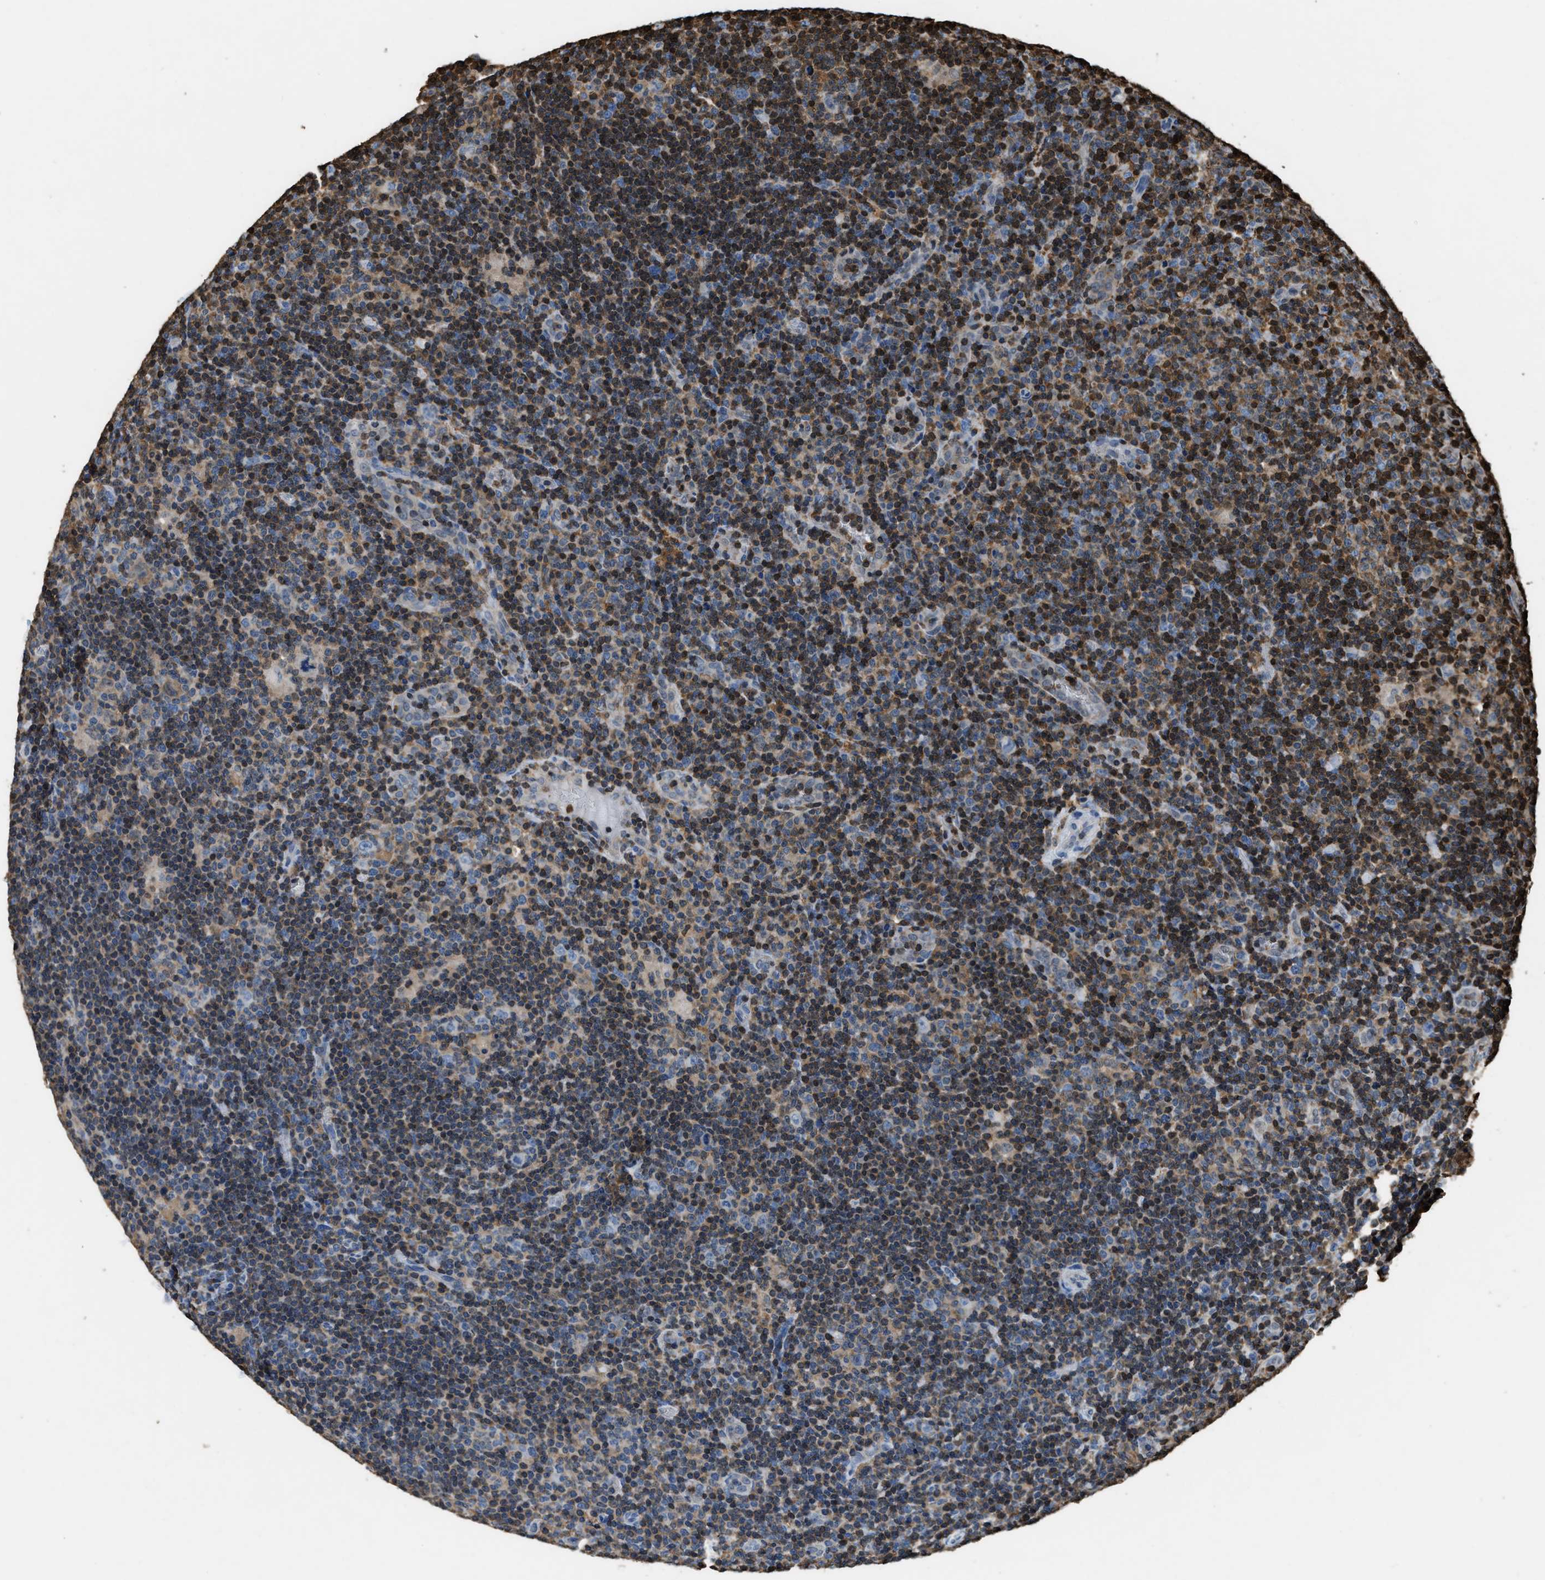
{"staining": {"intensity": "negative", "quantity": "none", "location": "none"}, "tissue": "lymphoma", "cell_type": "Tumor cells", "image_type": "cancer", "snomed": [{"axis": "morphology", "description": "Hodgkin's disease, NOS"}, {"axis": "topography", "description": "Lymph node"}], "caption": "The micrograph reveals no significant positivity in tumor cells of lymphoma.", "gene": "ARHGDIB", "patient": {"sex": "female", "age": 57}}